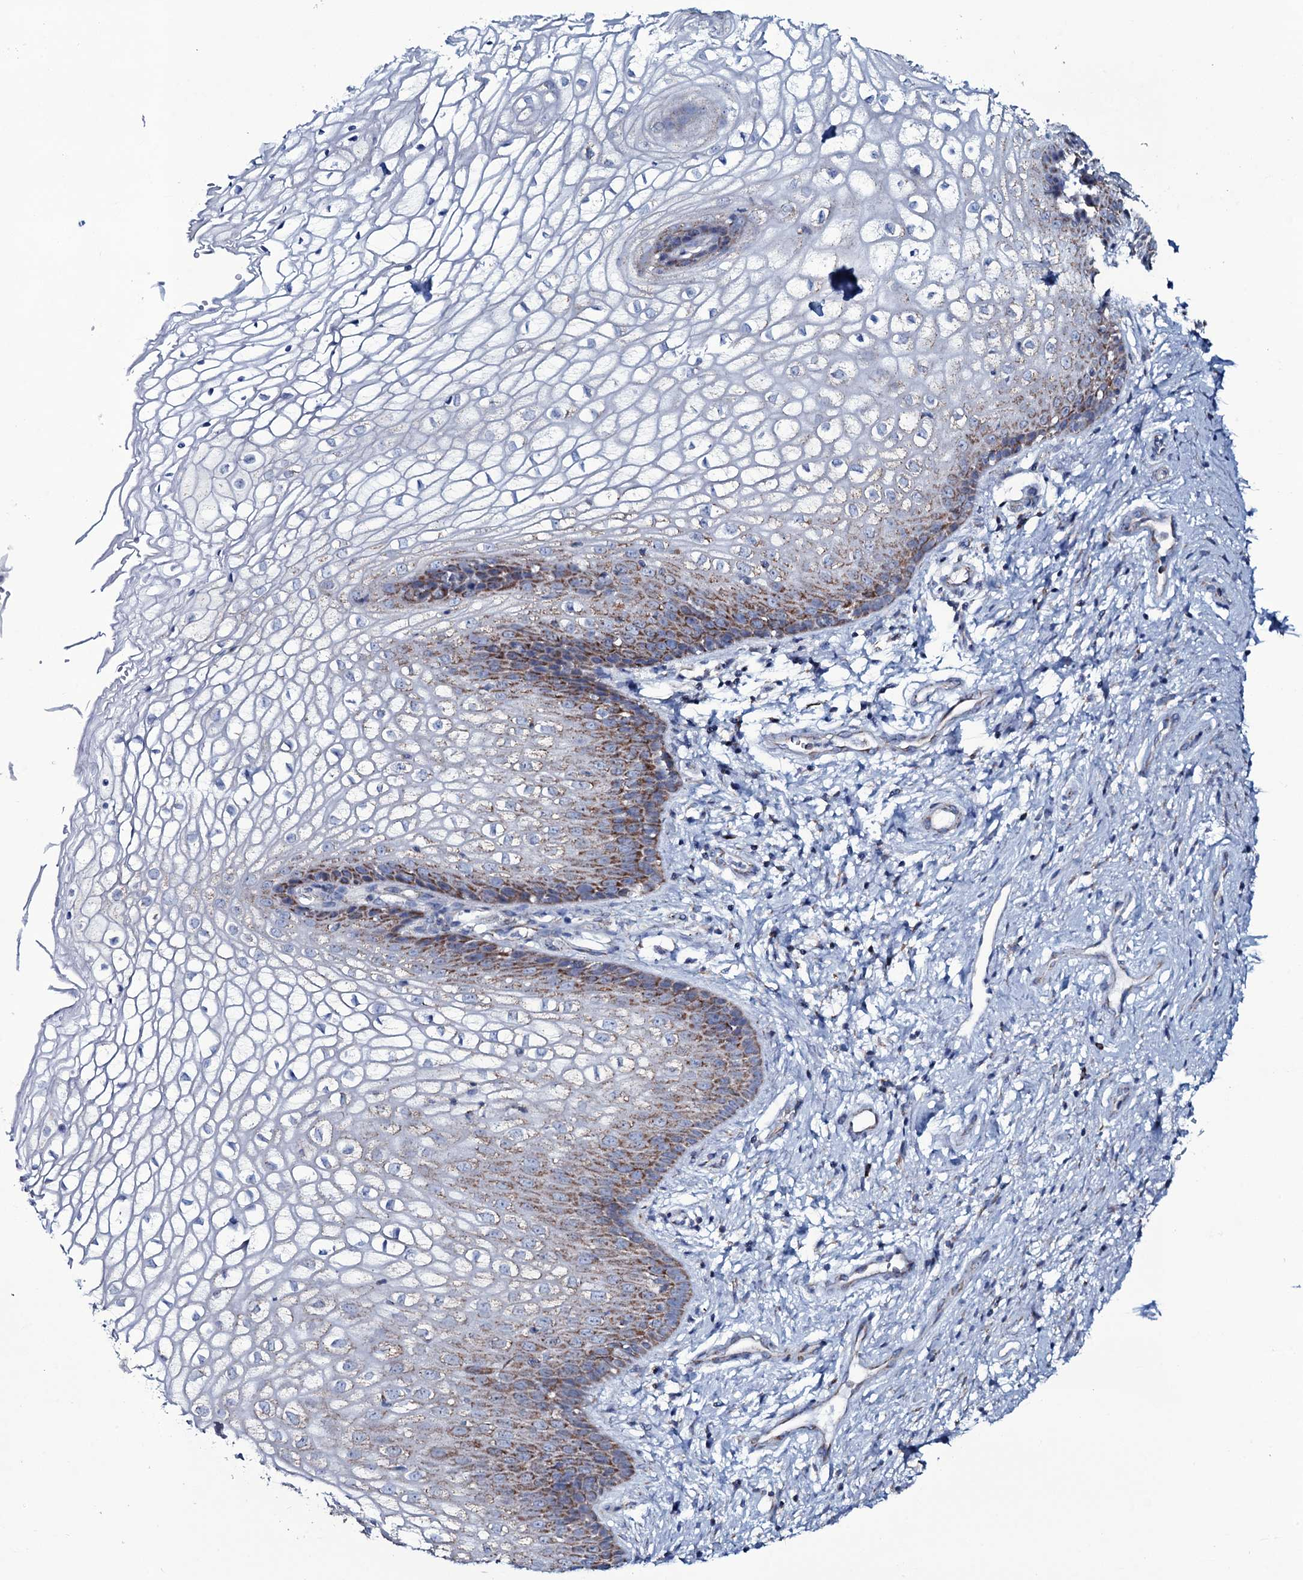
{"staining": {"intensity": "moderate", "quantity": "25%-75%", "location": "cytoplasmic/membranous"}, "tissue": "vagina", "cell_type": "Squamous epithelial cells", "image_type": "normal", "snomed": [{"axis": "morphology", "description": "Normal tissue, NOS"}, {"axis": "topography", "description": "Vagina"}], "caption": "This is a micrograph of immunohistochemistry staining of benign vagina, which shows moderate expression in the cytoplasmic/membranous of squamous epithelial cells.", "gene": "MRPS35", "patient": {"sex": "female", "age": 34}}